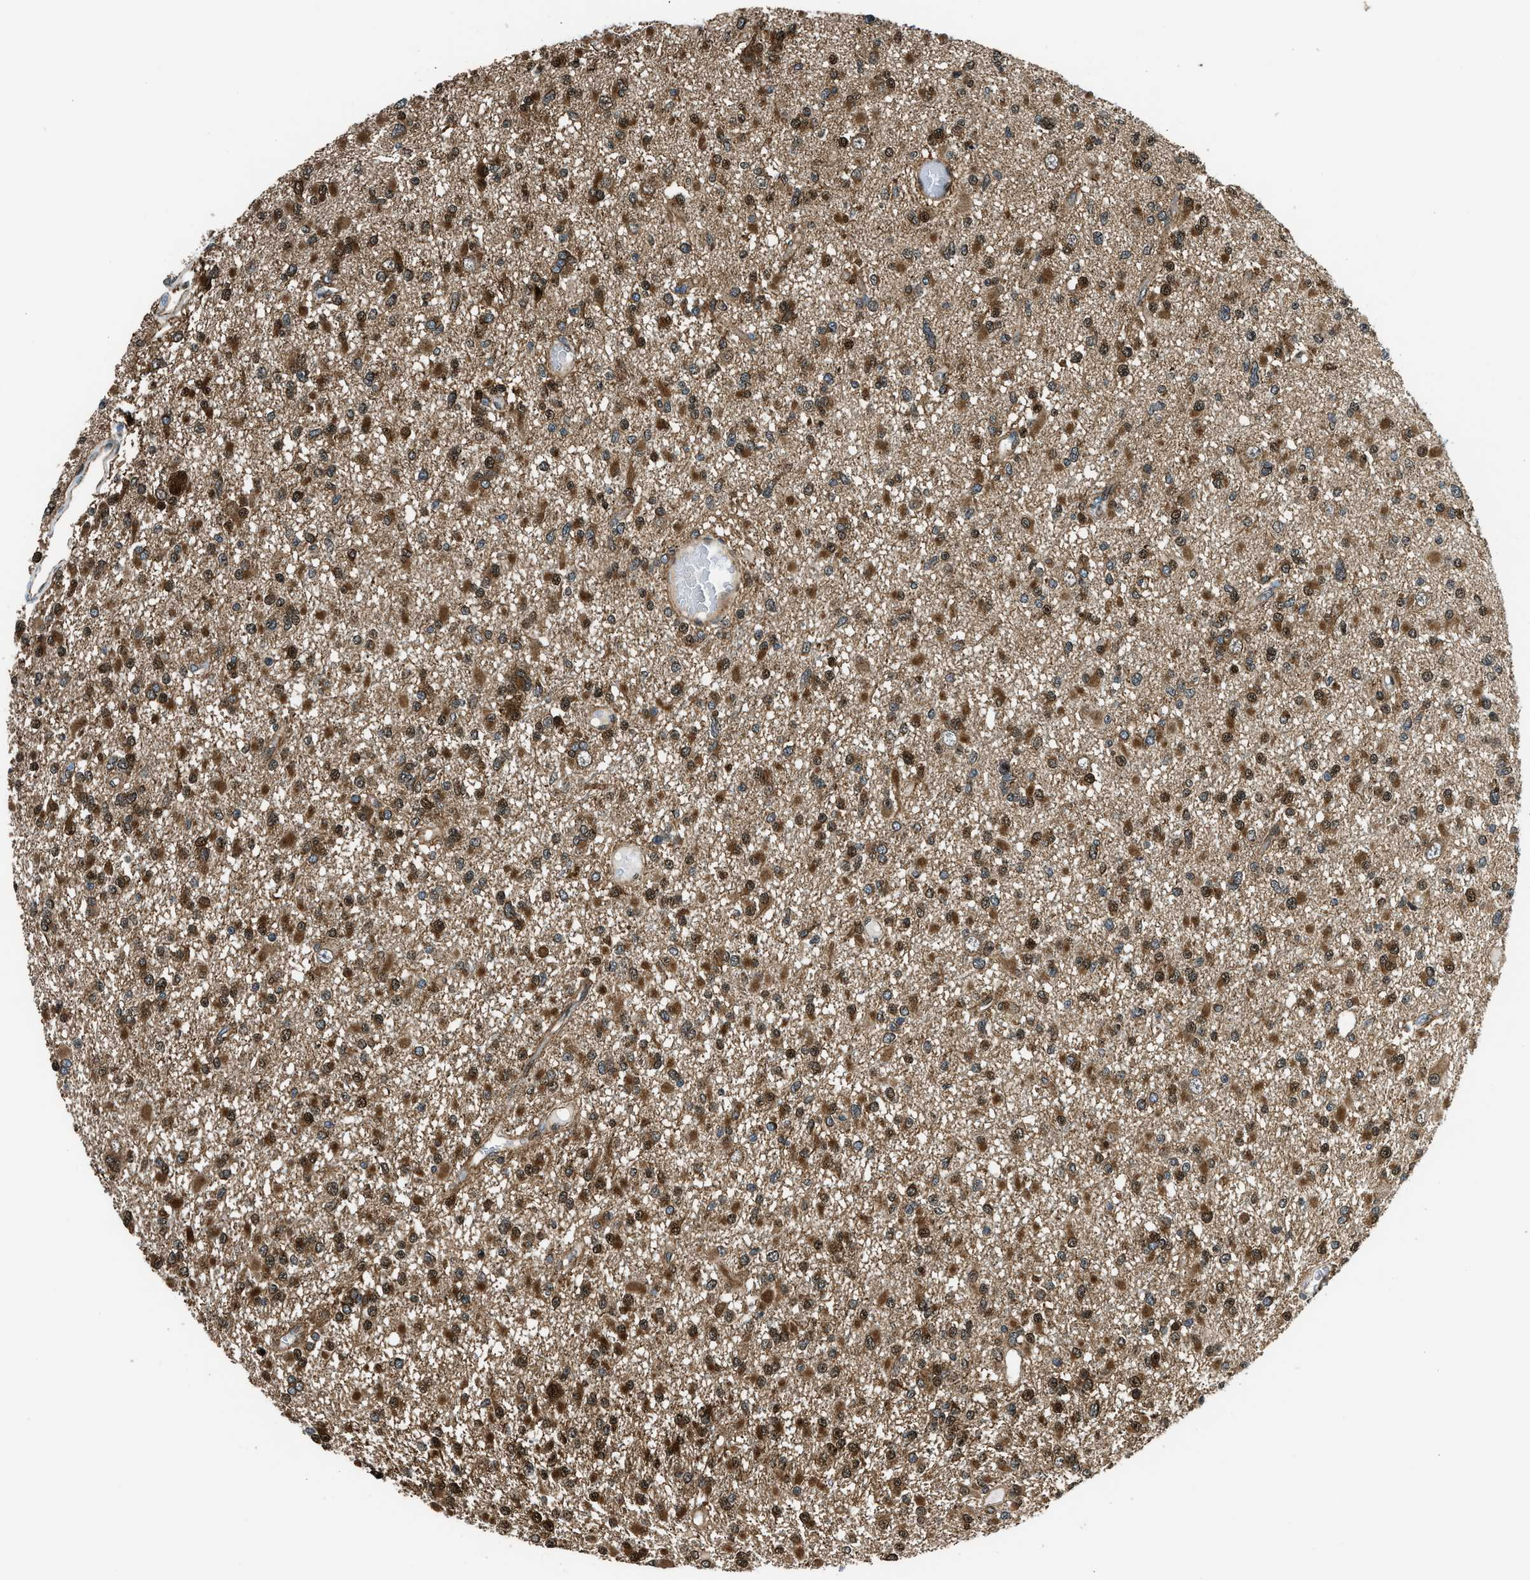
{"staining": {"intensity": "strong", "quantity": ">75%", "location": "cytoplasmic/membranous,nuclear"}, "tissue": "glioma", "cell_type": "Tumor cells", "image_type": "cancer", "snomed": [{"axis": "morphology", "description": "Glioma, malignant, Low grade"}, {"axis": "topography", "description": "Brain"}], "caption": "Protein positivity by IHC shows strong cytoplasmic/membranous and nuclear expression in about >75% of tumor cells in malignant glioma (low-grade).", "gene": "YWHAE", "patient": {"sex": "female", "age": 22}}